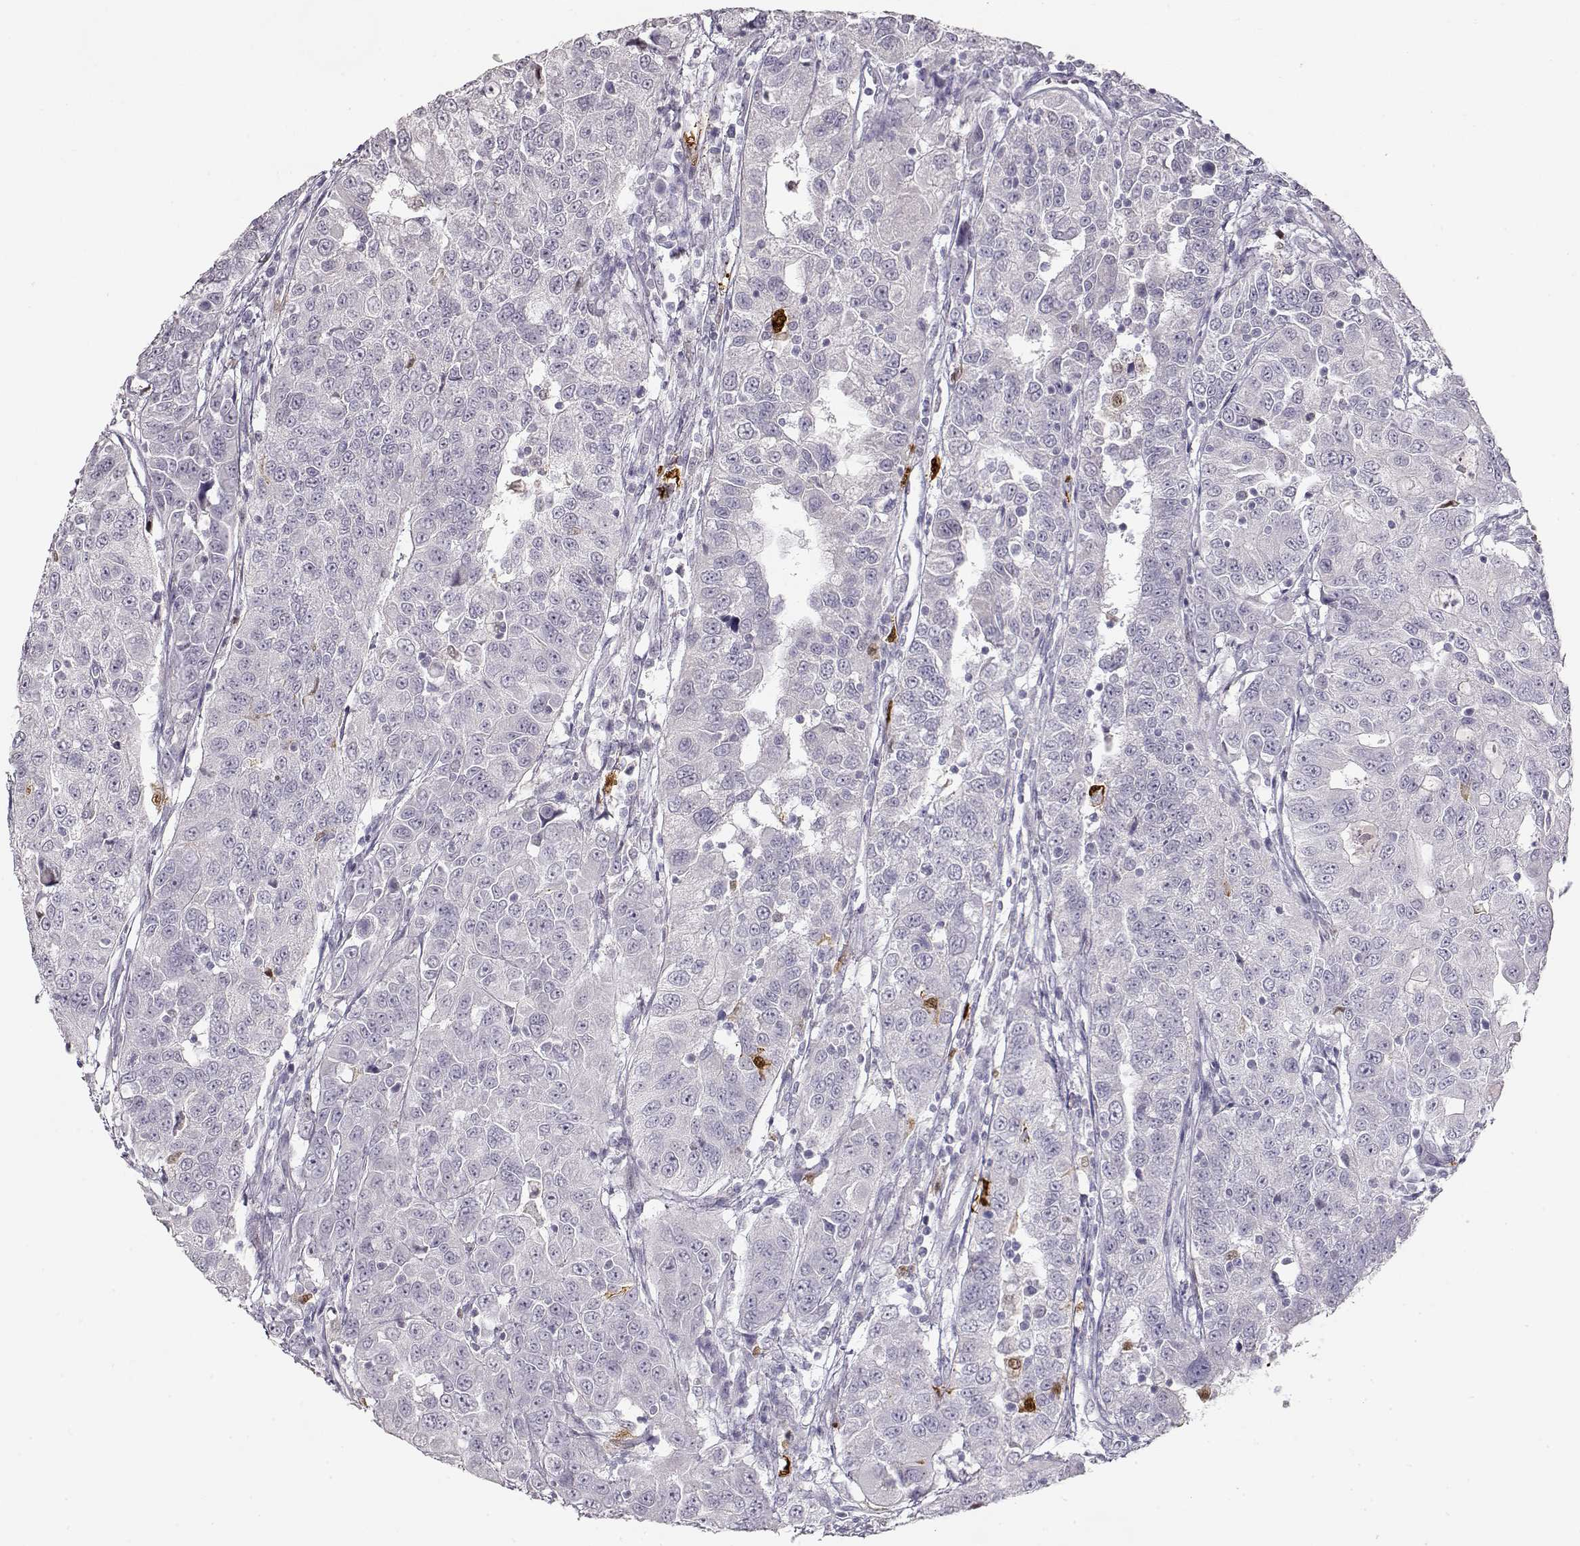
{"staining": {"intensity": "negative", "quantity": "none", "location": "none"}, "tissue": "urothelial cancer", "cell_type": "Tumor cells", "image_type": "cancer", "snomed": [{"axis": "morphology", "description": "Urothelial carcinoma, NOS"}, {"axis": "morphology", "description": "Urothelial carcinoma, High grade"}, {"axis": "topography", "description": "Urinary bladder"}], "caption": "Histopathology image shows no protein positivity in tumor cells of transitional cell carcinoma tissue. Brightfield microscopy of IHC stained with DAB (3,3'-diaminobenzidine) (brown) and hematoxylin (blue), captured at high magnification.", "gene": "S100B", "patient": {"sex": "female", "age": 73}}